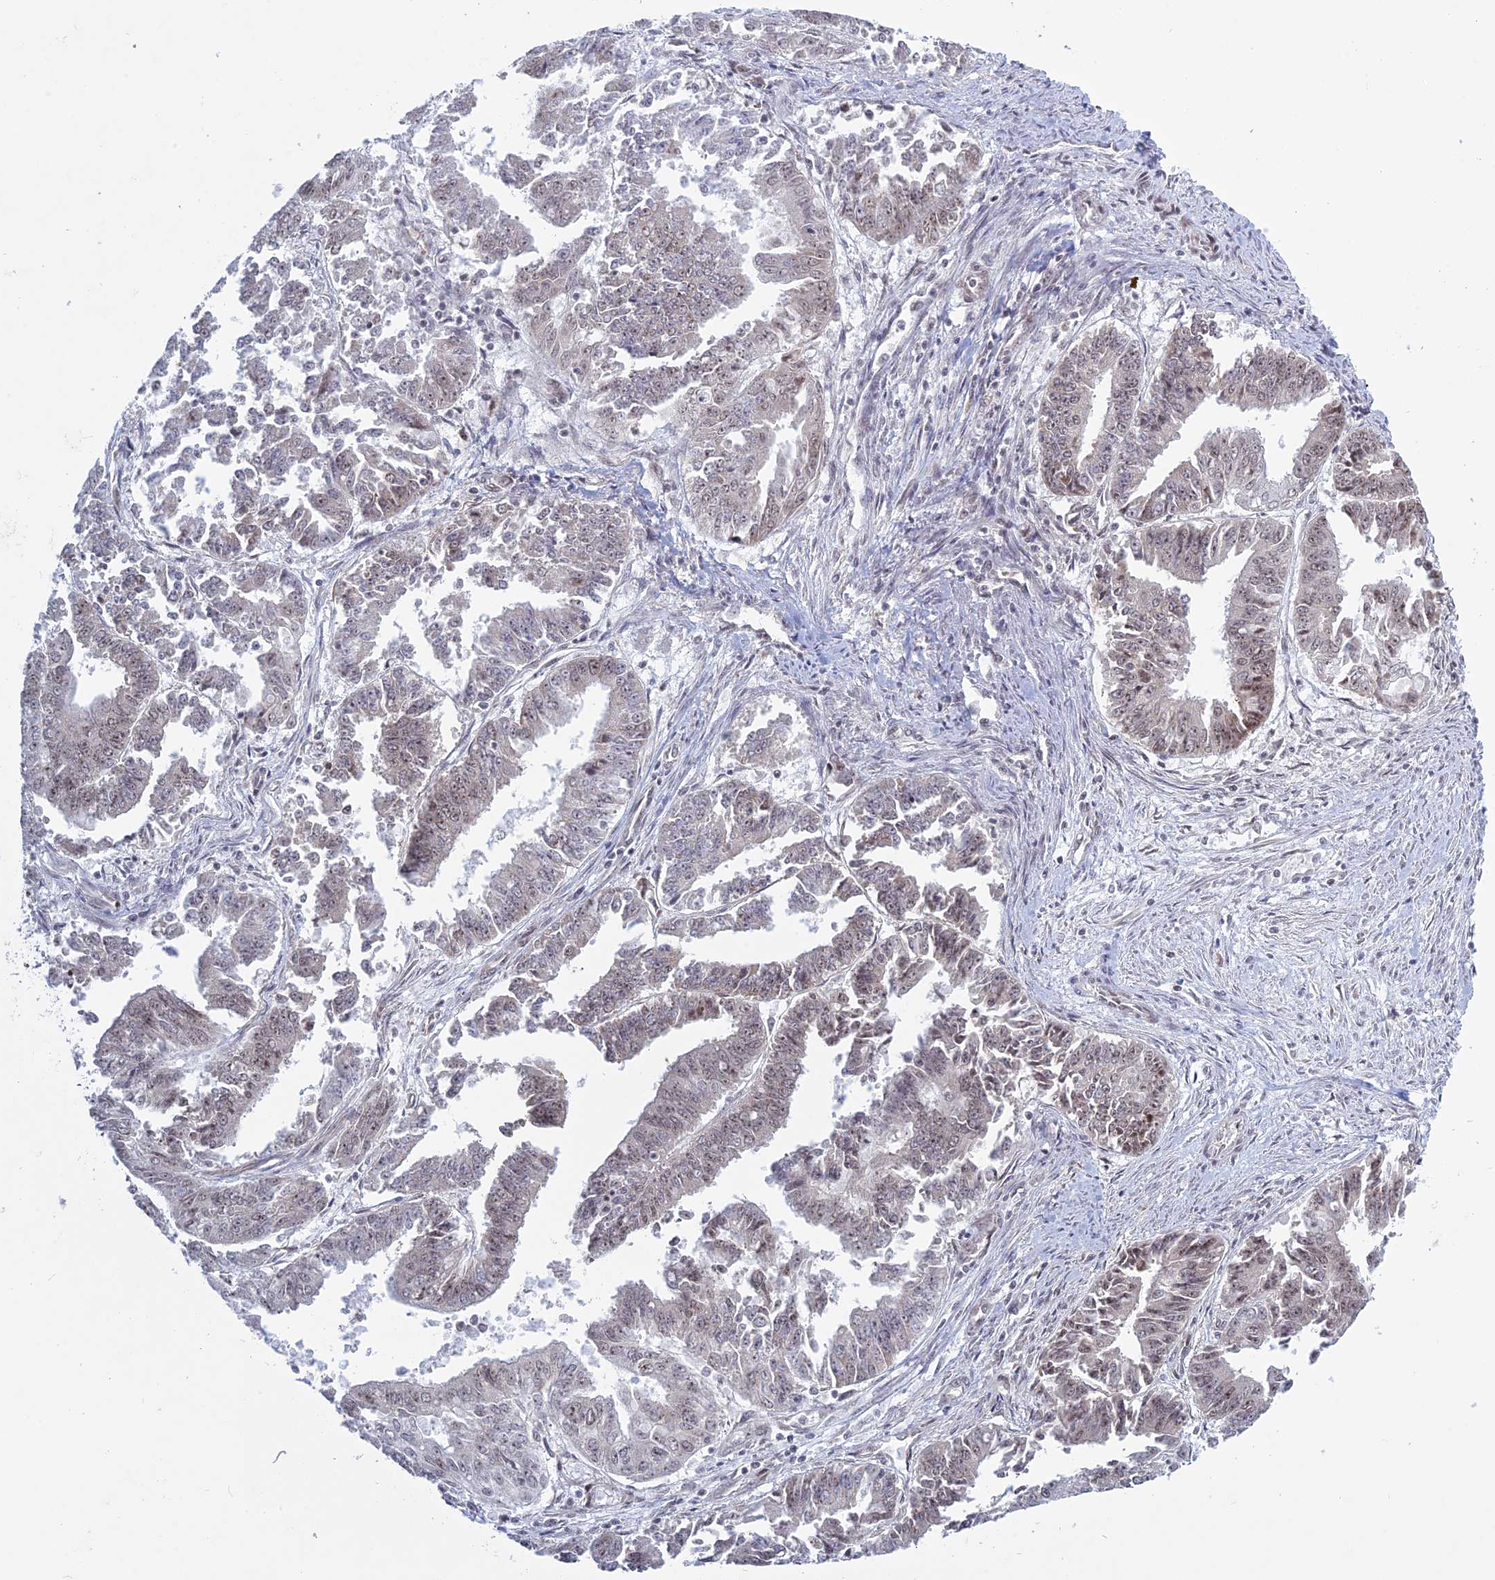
{"staining": {"intensity": "weak", "quantity": "25%-75%", "location": "nuclear"}, "tissue": "endometrial cancer", "cell_type": "Tumor cells", "image_type": "cancer", "snomed": [{"axis": "morphology", "description": "Adenocarcinoma, NOS"}, {"axis": "topography", "description": "Endometrium"}], "caption": "Human endometrial adenocarcinoma stained with a brown dye reveals weak nuclear positive positivity in approximately 25%-75% of tumor cells.", "gene": "RPS19BP1", "patient": {"sex": "female", "age": 73}}